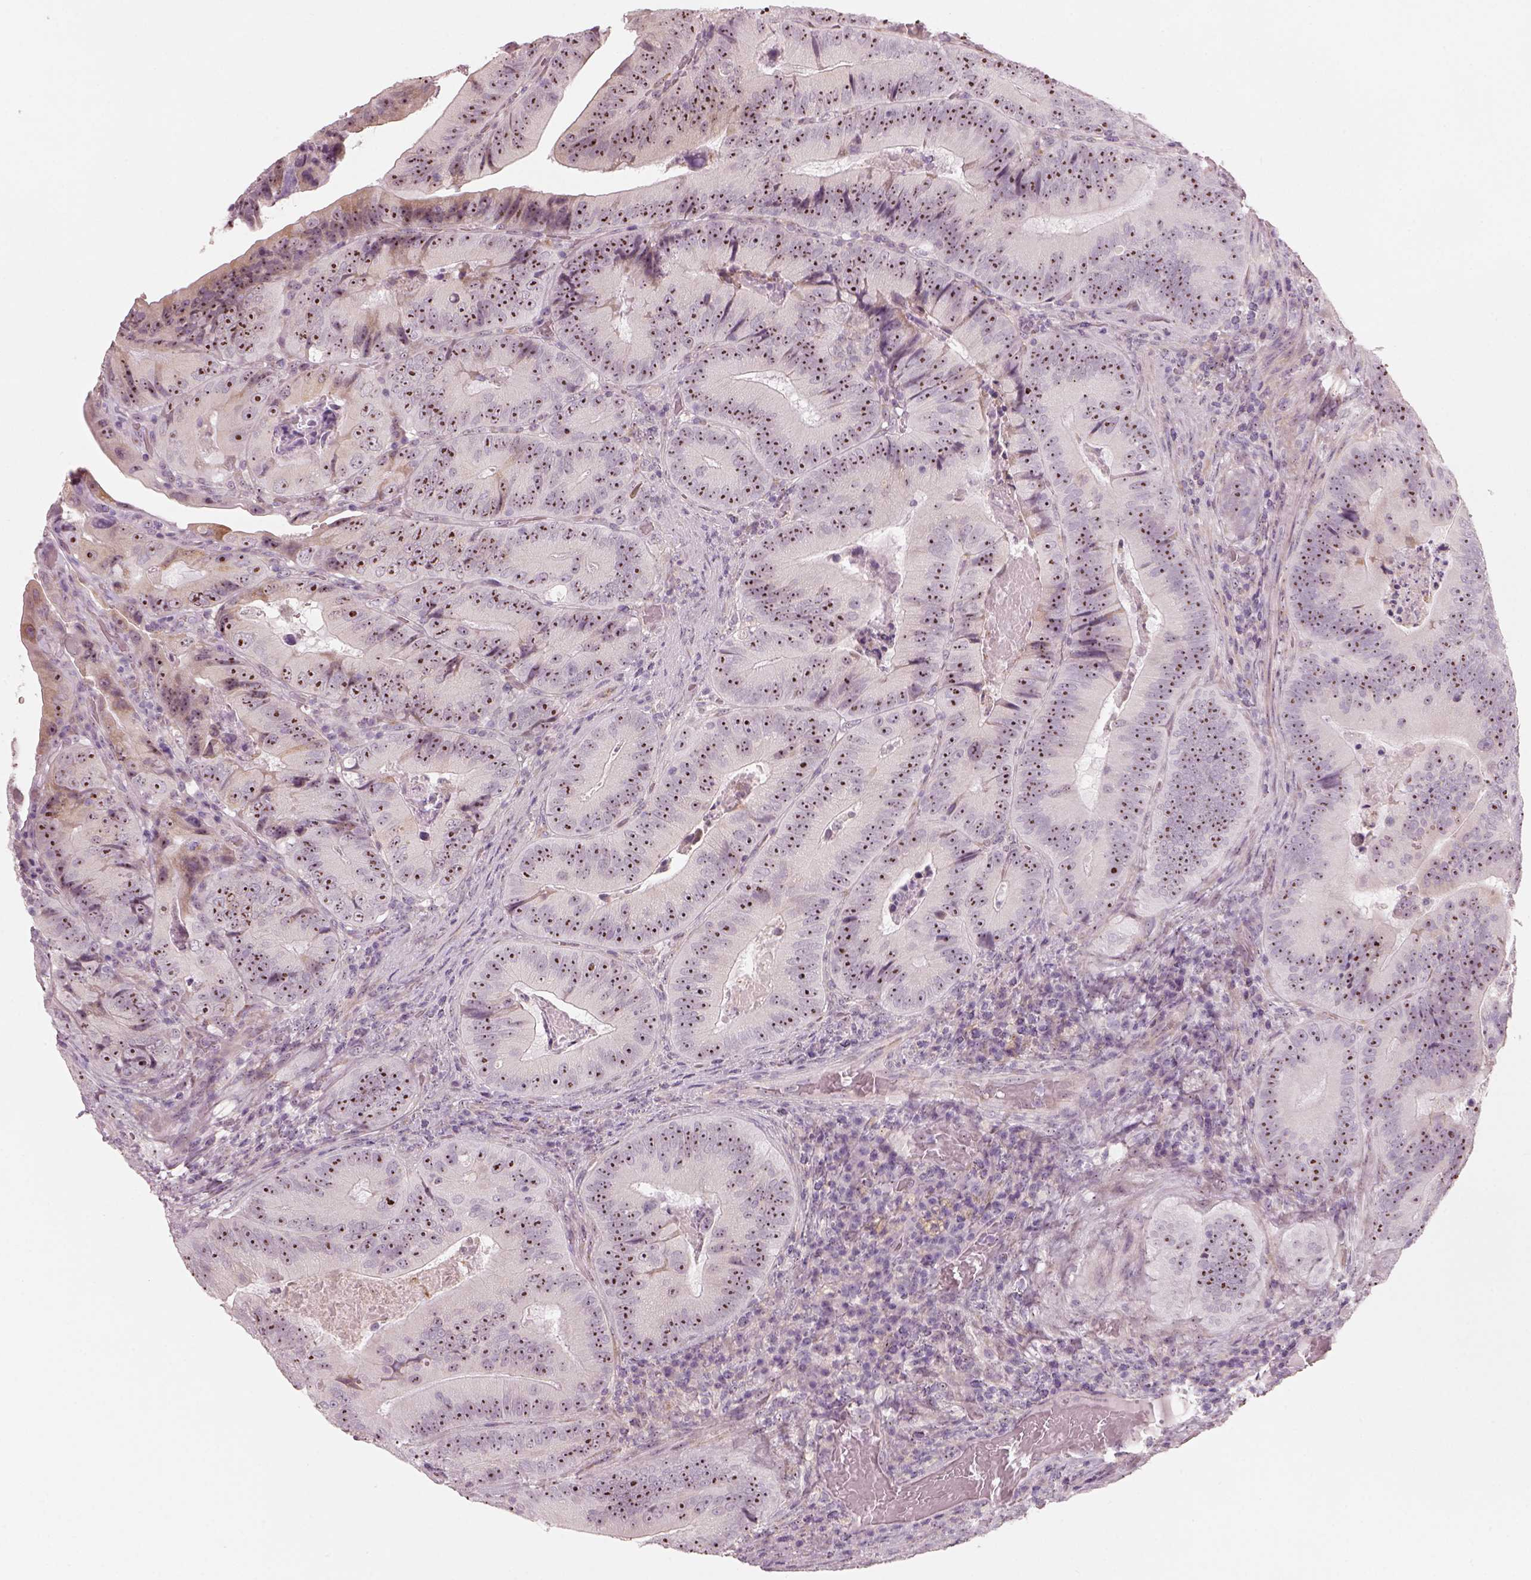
{"staining": {"intensity": "moderate", "quantity": ">75%", "location": "nuclear"}, "tissue": "colorectal cancer", "cell_type": "Tumor cells", "image_type": "cancer", "snomed": [{"axis": "morphology", "description": "Adenocarcinoma, NOS"}, {"axis": "topography", "description": "Colon"}], "caption": "Protein staining by IHC shows moderate nuclear positivity in approximately >75% of tumor cells in colorectal cancer (adenocarcinoma).", "gene": "CDS1", "patient": {"sex": "female", "age": 86}}